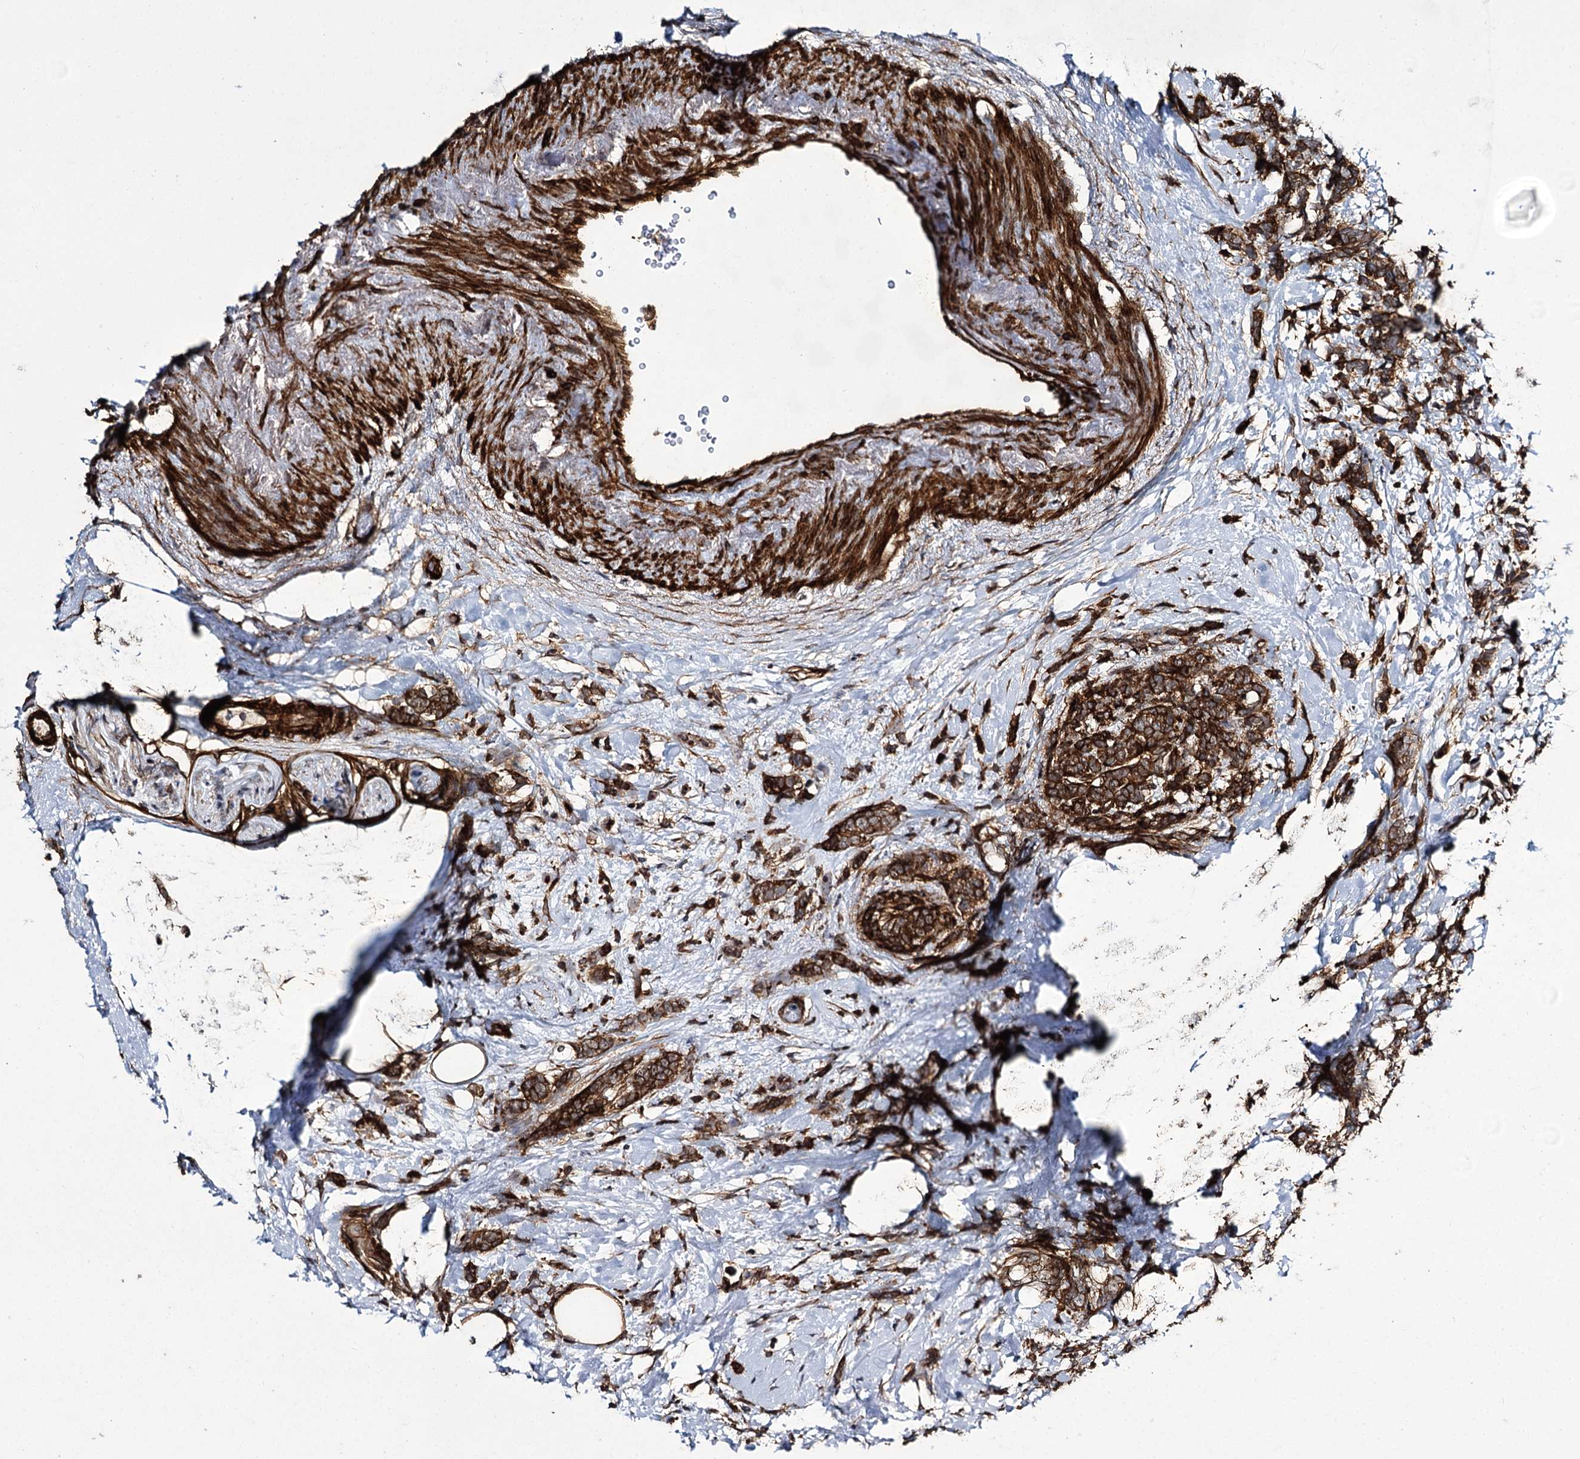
{"staining": {"intensity": "strong", "quantity": ">75%", "location": "cytoplasmic/membranous"}, "tissue": "breast cancer", "cell_type": "Tumor cells", "image_type": "cancer", "snomed": [{"axis": "morphology", "description": "Lobular carcinoma"}, {"axis": "topography", "description": "Breast"}], "caption": "Tumor cells exhibit high levels of strong cytoplasmic/membranous expression in about >75% of cells in human breast cancer (lobular carcinoma).", "gene": "MYO1C", "patient": {"sex": "female", "age": 58}}